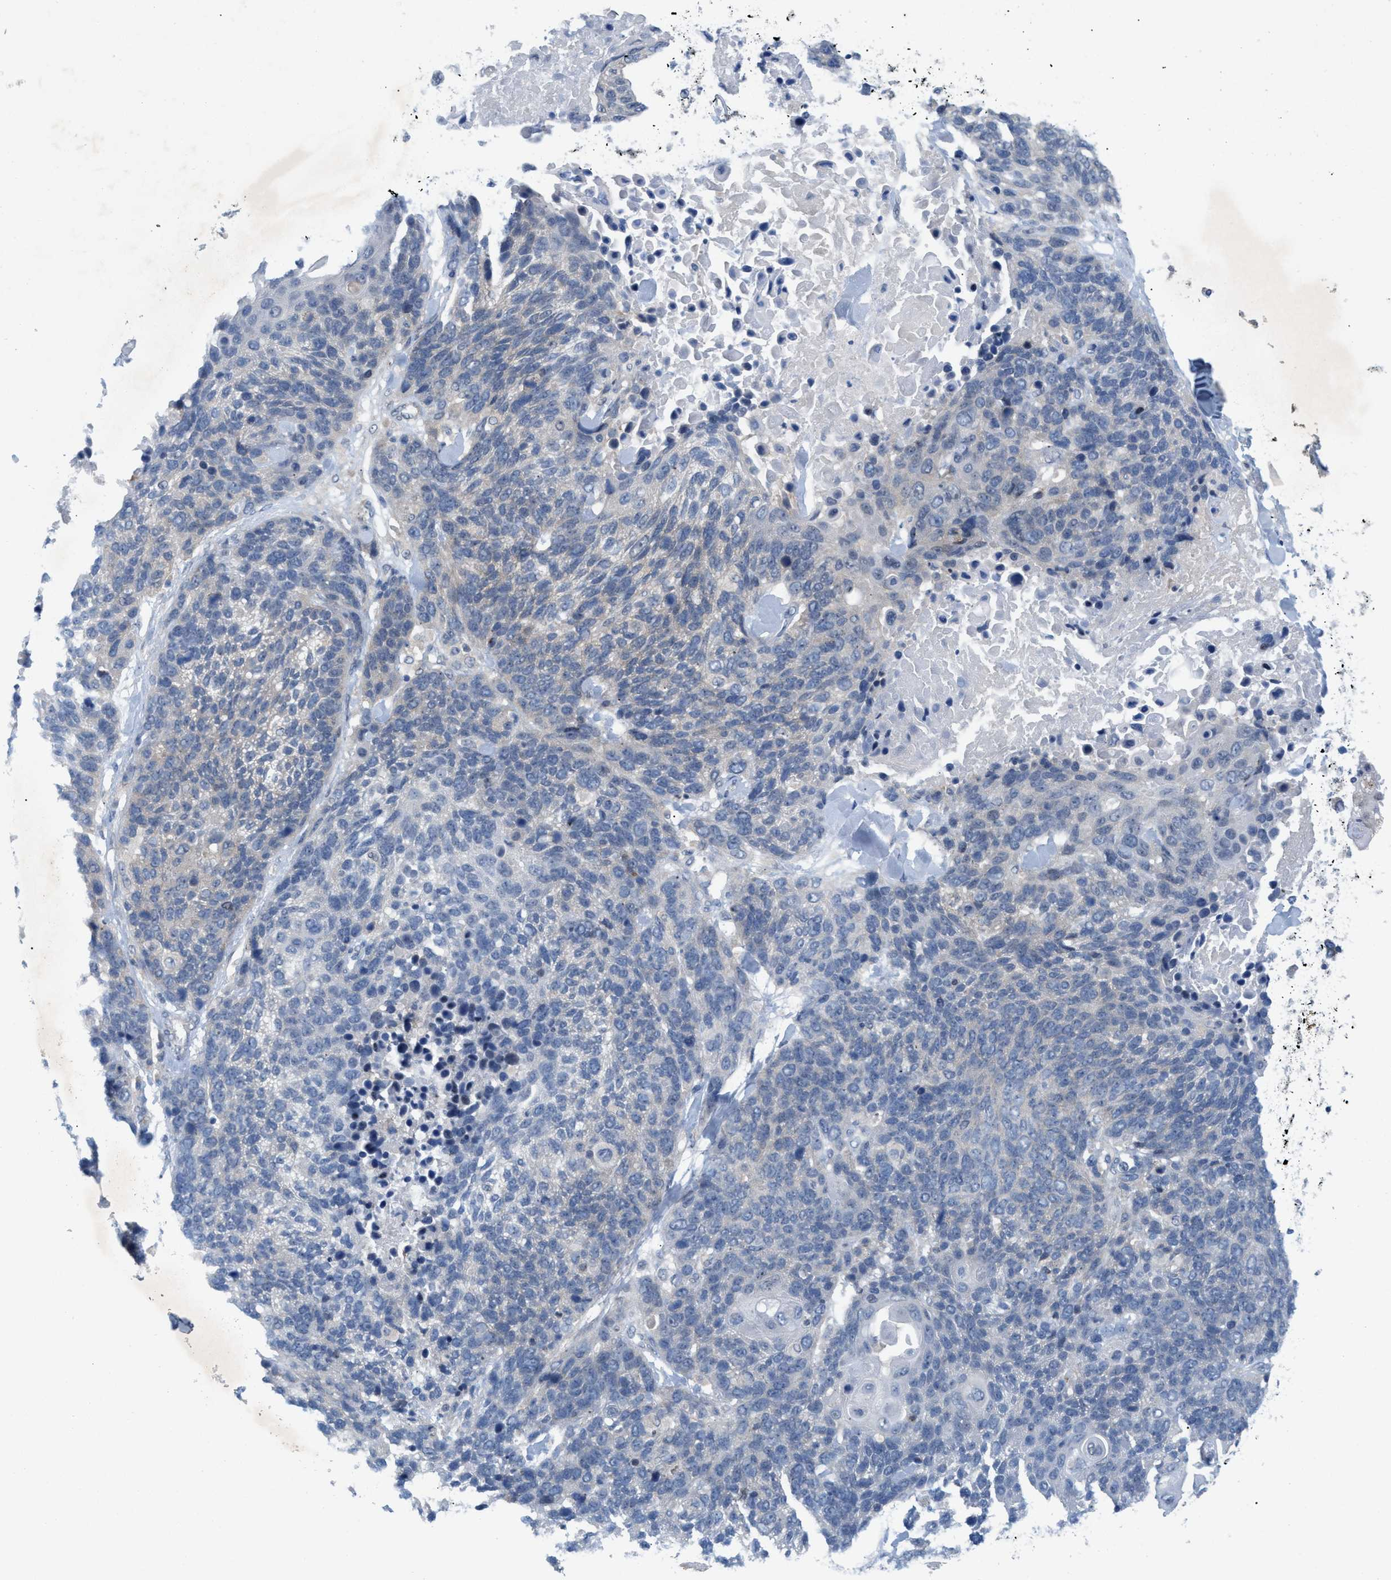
{"staining": {"intensity": "negative", "quantity": "none", "location": "none"}, "tissue": "lung cancer", "cell_type": "Tumor cells", "image_type": "cancer", "snomed": [{"axis": "morphology", "description": "Squamous cell carcinoma, NOS"}, {"axis": "topography", "description": "Lung"}], "caption": "The immunohistochemistry (IHC) histopathology image has no significant positivity in tumor cells of lung squamous cell carcinoma tissue. (Brightfield microscopy of DAB (3,3'-diaminobenzidine) immunohistochemistry (IHC) at high magnification).", "gene": "WIPI2", "patient": {"sex": "male", "age": 65}}